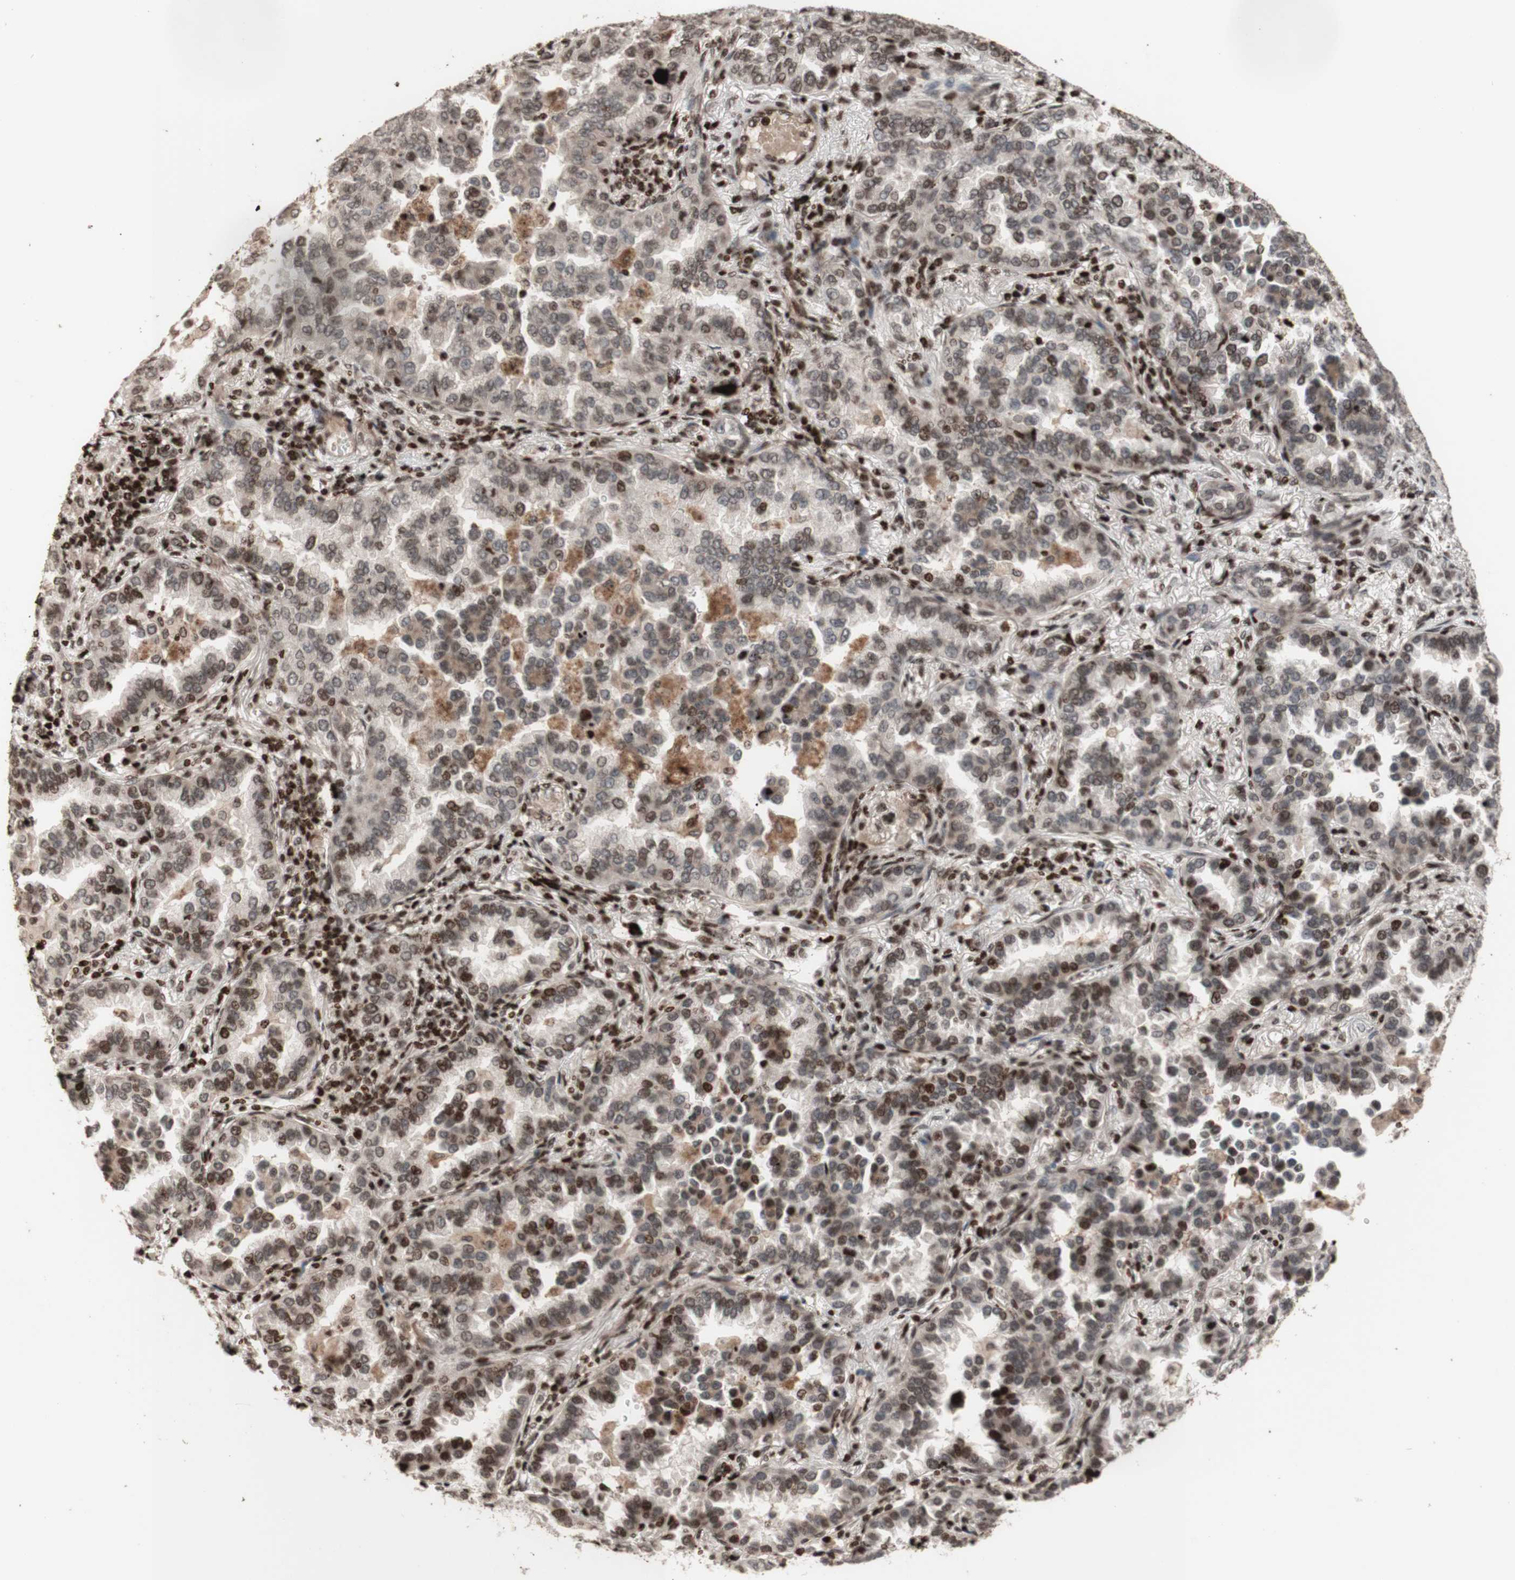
{"staining": {"intensity": "moderate", "quantity": "<25%", "location": "nuclear"}, "tissue": "lung cancer", "cell_type": "Tumor cells", "image_type": "cancer", "snomed": [{"axis": "morphology", "description": "Normal tissue, NOS"}, {"axis": "morphology", "description": "Adenocarcinoma, NOS"}, {"axis": "topography", "description": "Lung"}], "caption": "Immunohistochemistry staining of lung cancer (adenocarcinoma), which shows low levels of moderate nuclear positivity in about <25% of tumor cells indicating moderate nuclear protein staining. The staining was performed using DAB (brown) for protein detection and nuclei were counterstained in hematoxylin (blue).", "gene": "POLA1", "patient": {"sex": "male", "age": 59}}